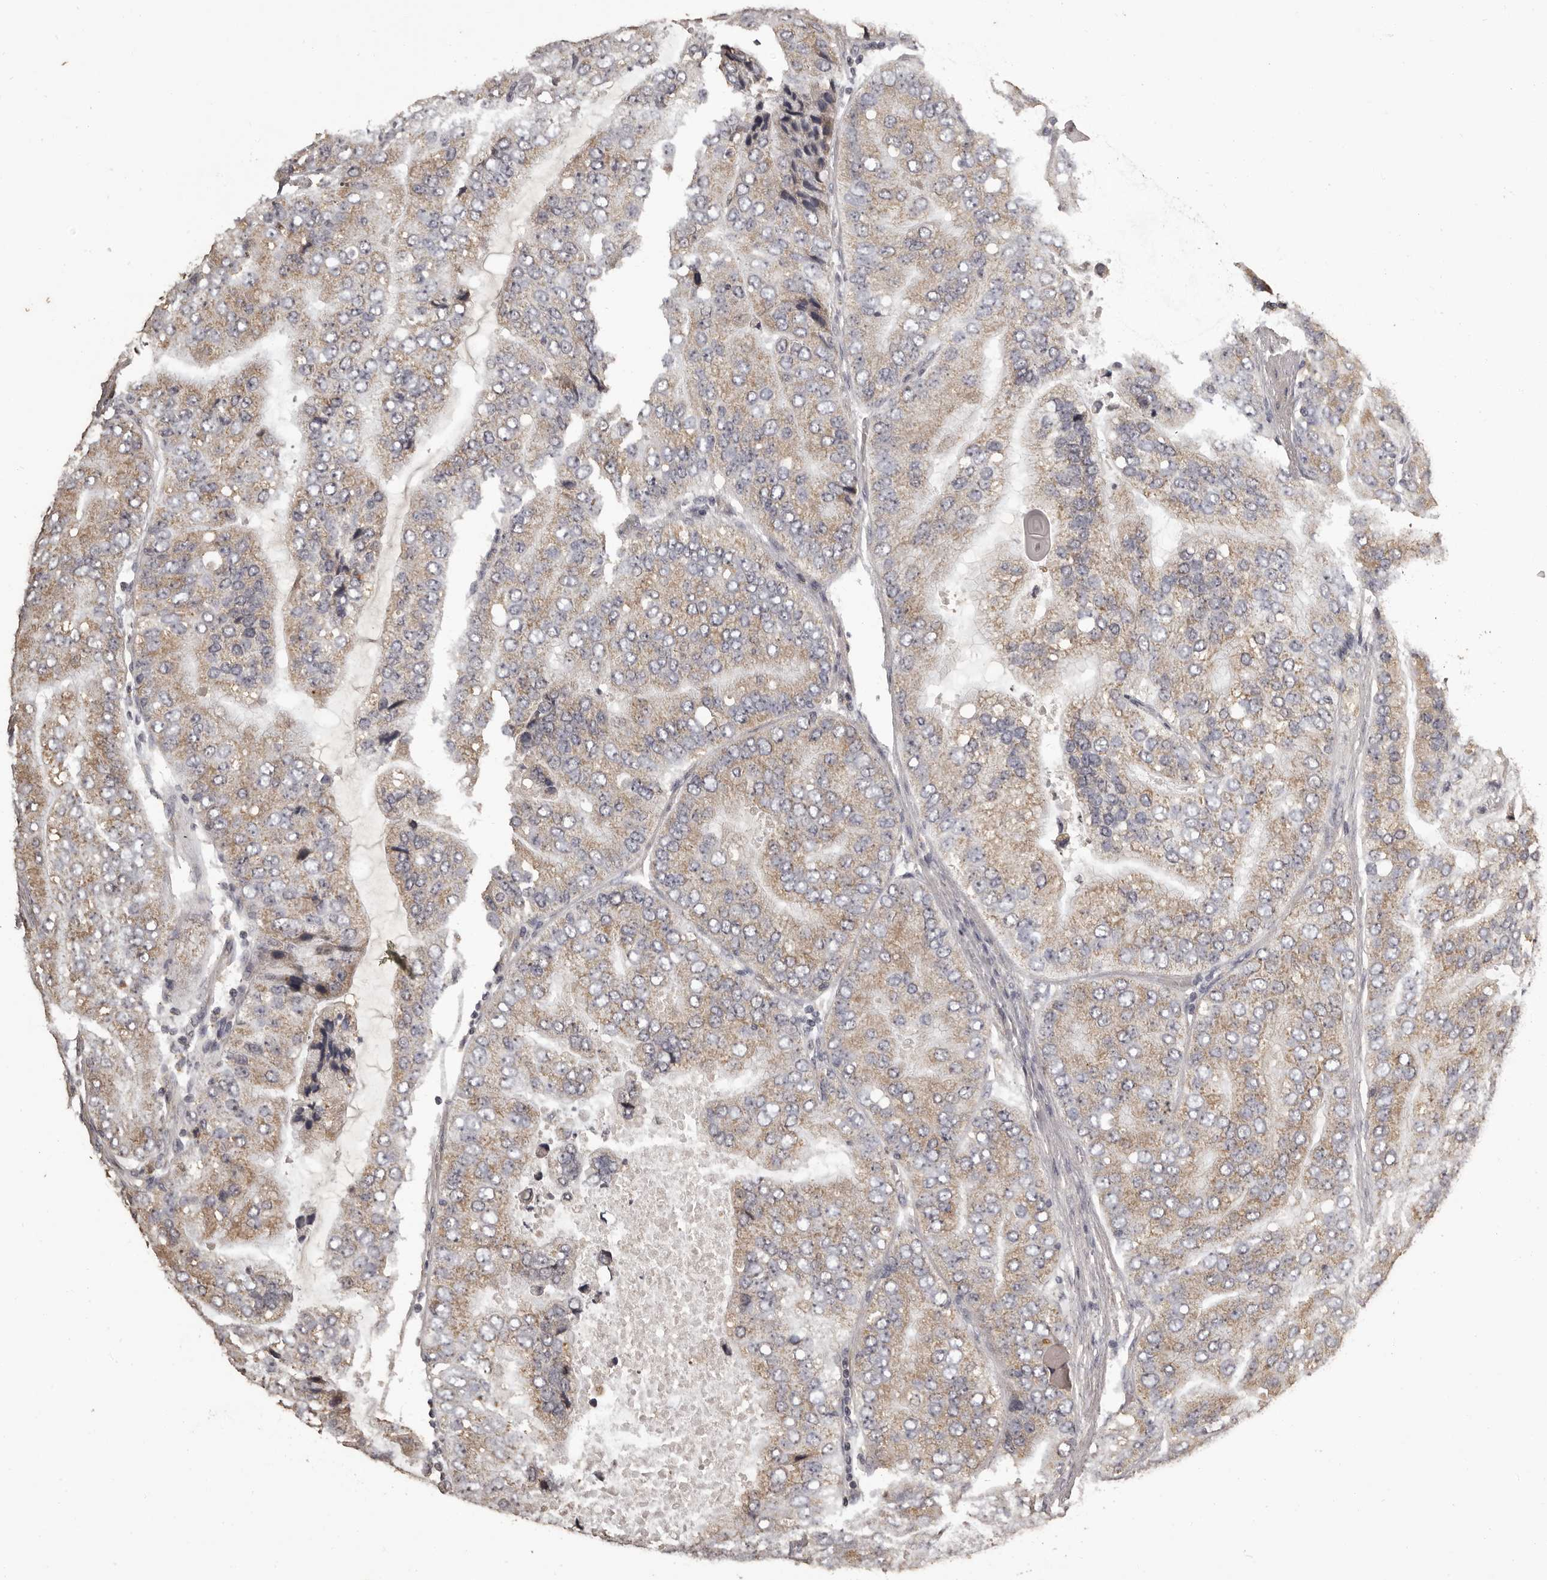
{"staining": {"intensity": "weak", "quantity": ">75%", "location": "cytoplasmic/membranous"}, "tissue": "prostate cancer", "cell_type": "Tumor cells", "image_type": "cancer", "snomed": [{"axis": "morphology", "description": "Adenocarcinoma, High grade"}, {"axis": "topography", "description": "Prostate"}], "caption": "Tumor cells display low levels of weak cytoplasmic/membranous expression in about >75% of cells in prostate cancer (high-grade adenocarcinoma).", "gene": "MGAT5", "patient": {"sex": "male", "age": 70}}